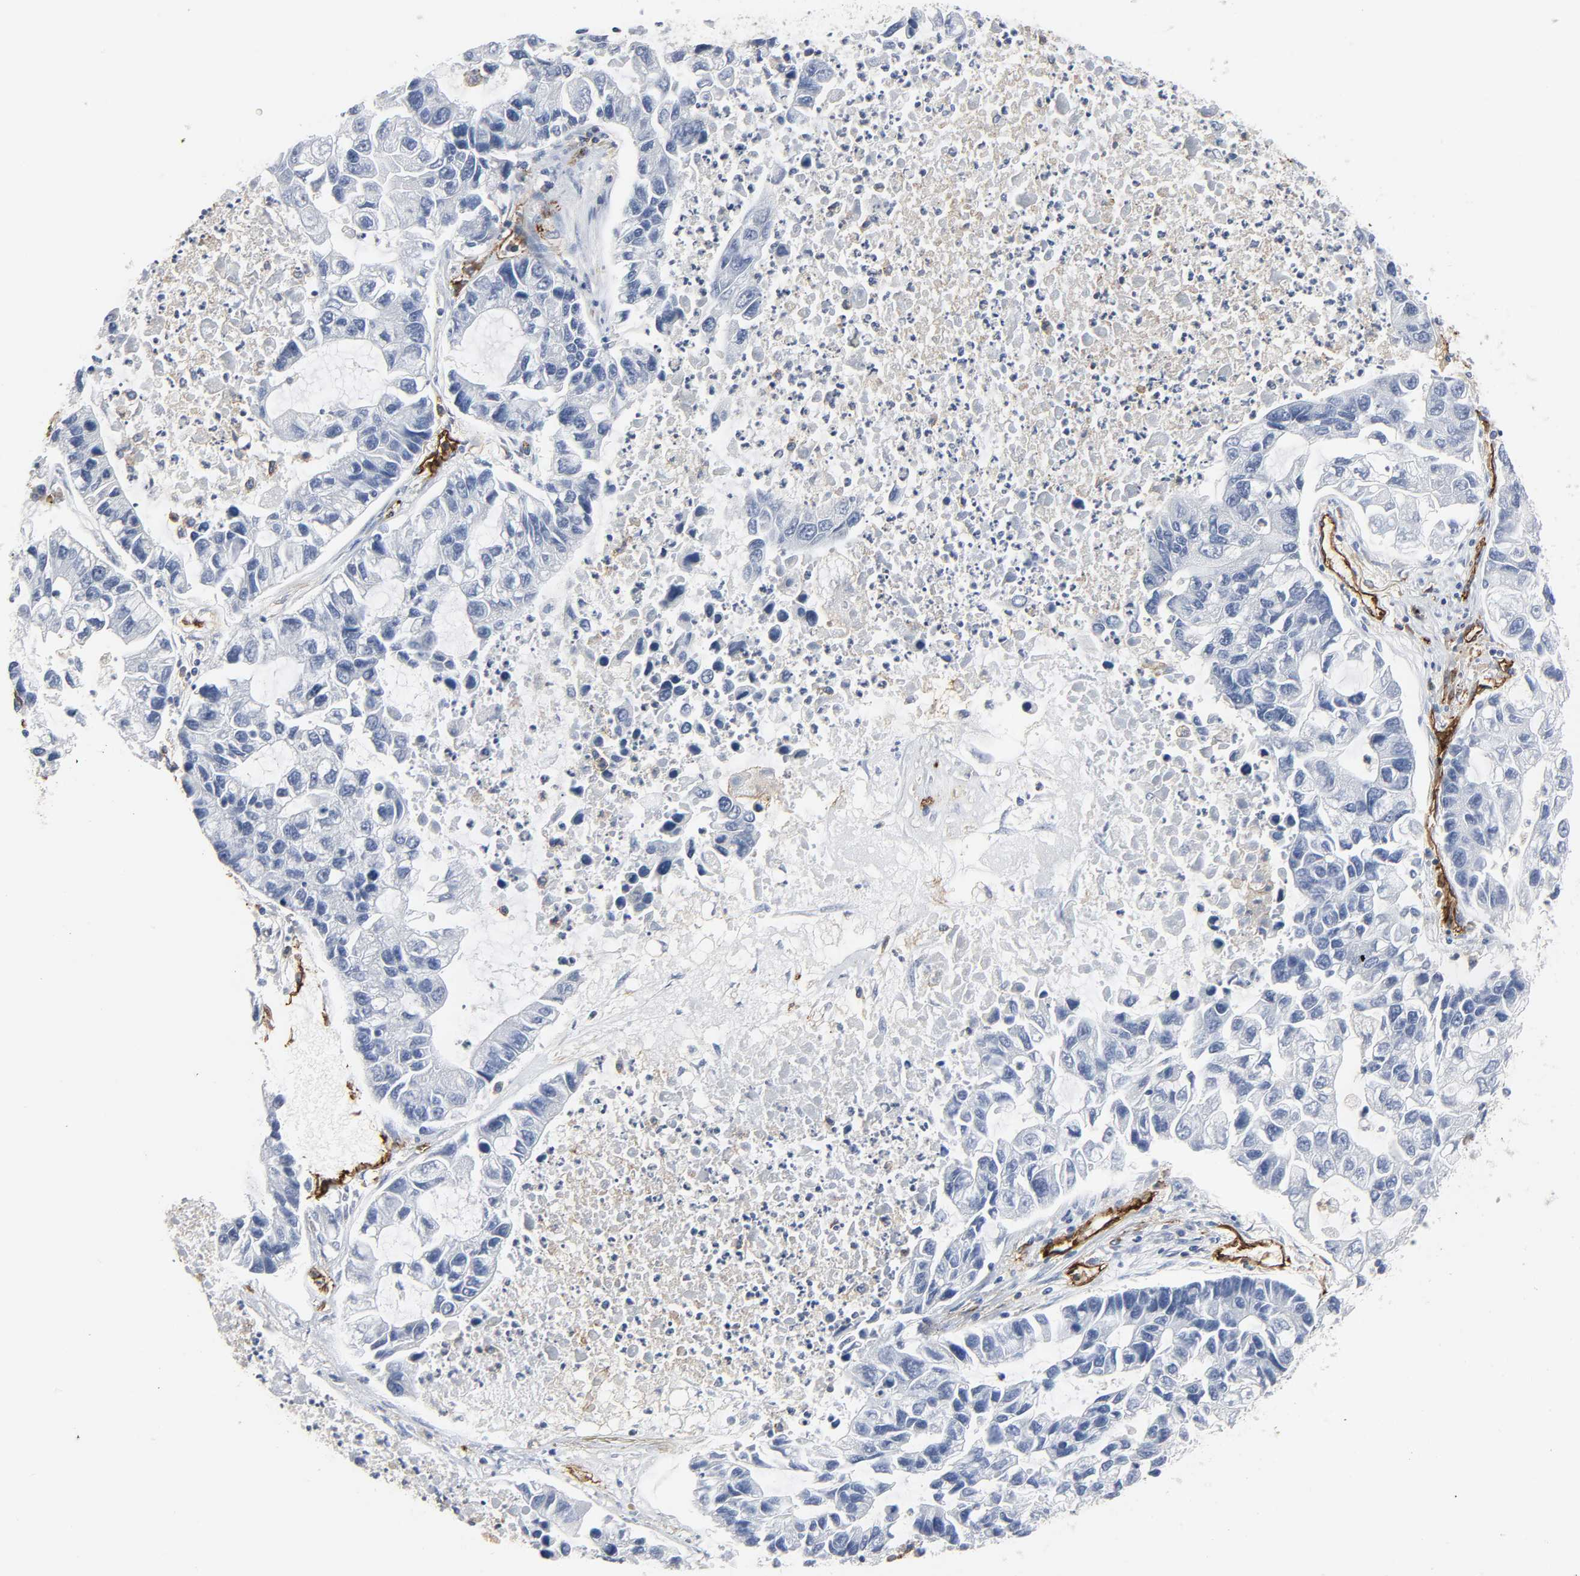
{"staining": {"intensity": "negative", "quantity": "none", "location": "none"}, "tissue": "lung cancer", "cell_type": "Tumor cells", "image_type": "cancer", "snomed": [{"axis": "morphology", "description": "Adenocarcinoma, NOS"}, {"axis": "topography", "description": "Lung"}], "caption": "Immunohistochemical staining of human lung cancer shows no significant staining in tumor cells. The staining is performed using DAB (3,3'-diaminobenzidine) brown chromogen with nuclei counter-stained in using hematoxylin.", "gene": "PECAM1", "patient": {"sex": "female", "age": 51}}